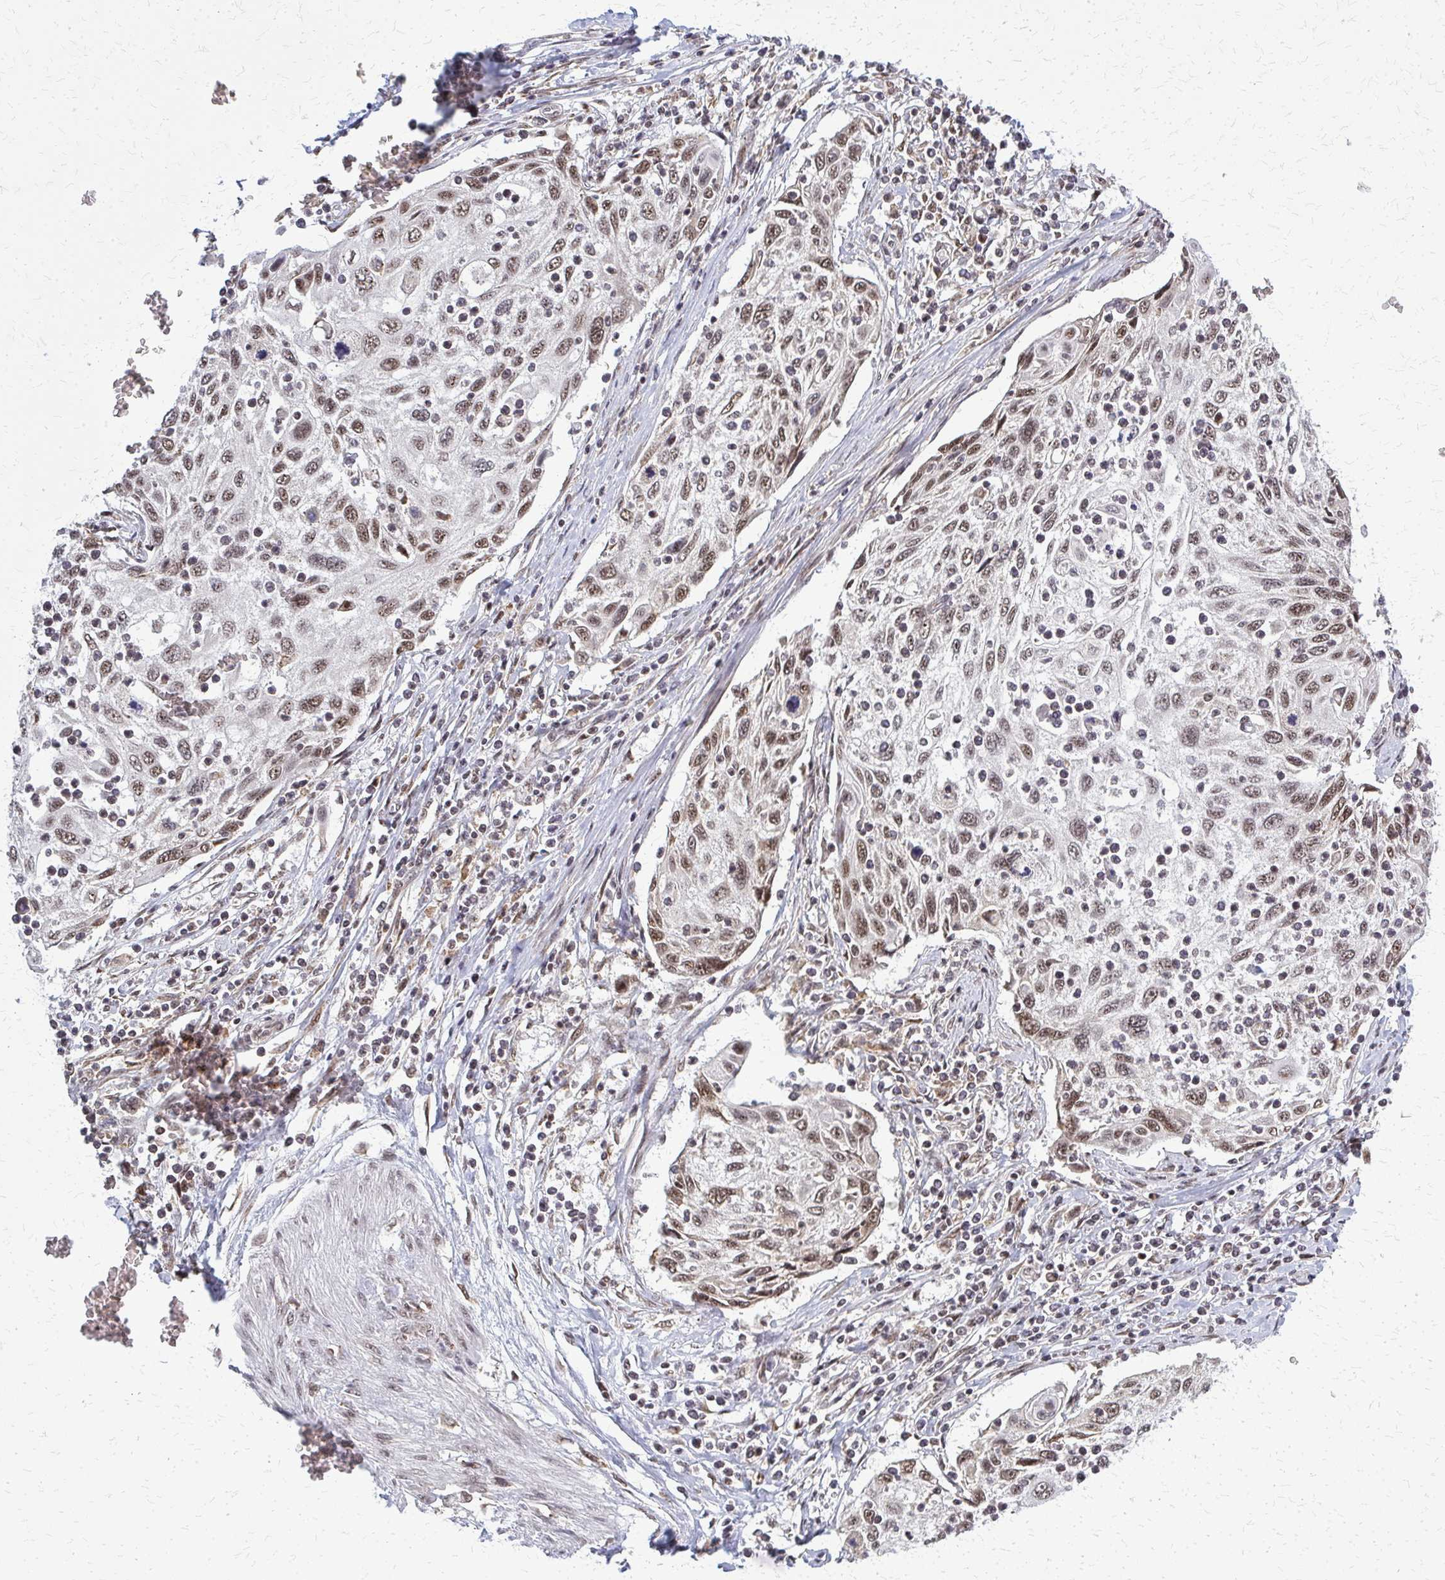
{"staining": {"intensity": "moderate", "quantity": "25%-75%", "location": "nuclear"}, "tissue": "cervical cancer", "cell_type": "Tumor cells", "image_type": "cancer", "snomed": [{"axis": "morphology", "description": "Squamous cell carcinoma, NOS"}, {"axis": "topography", "description": "Cervix"}], "caption": "A photomicrograph of human cervical squamous cell carcinoma stained for a protein exhibits moderate nuclear brown staining in tumor cells.", "gene": "HDAC3", "patient": {"sex": "female", "age": 70}}